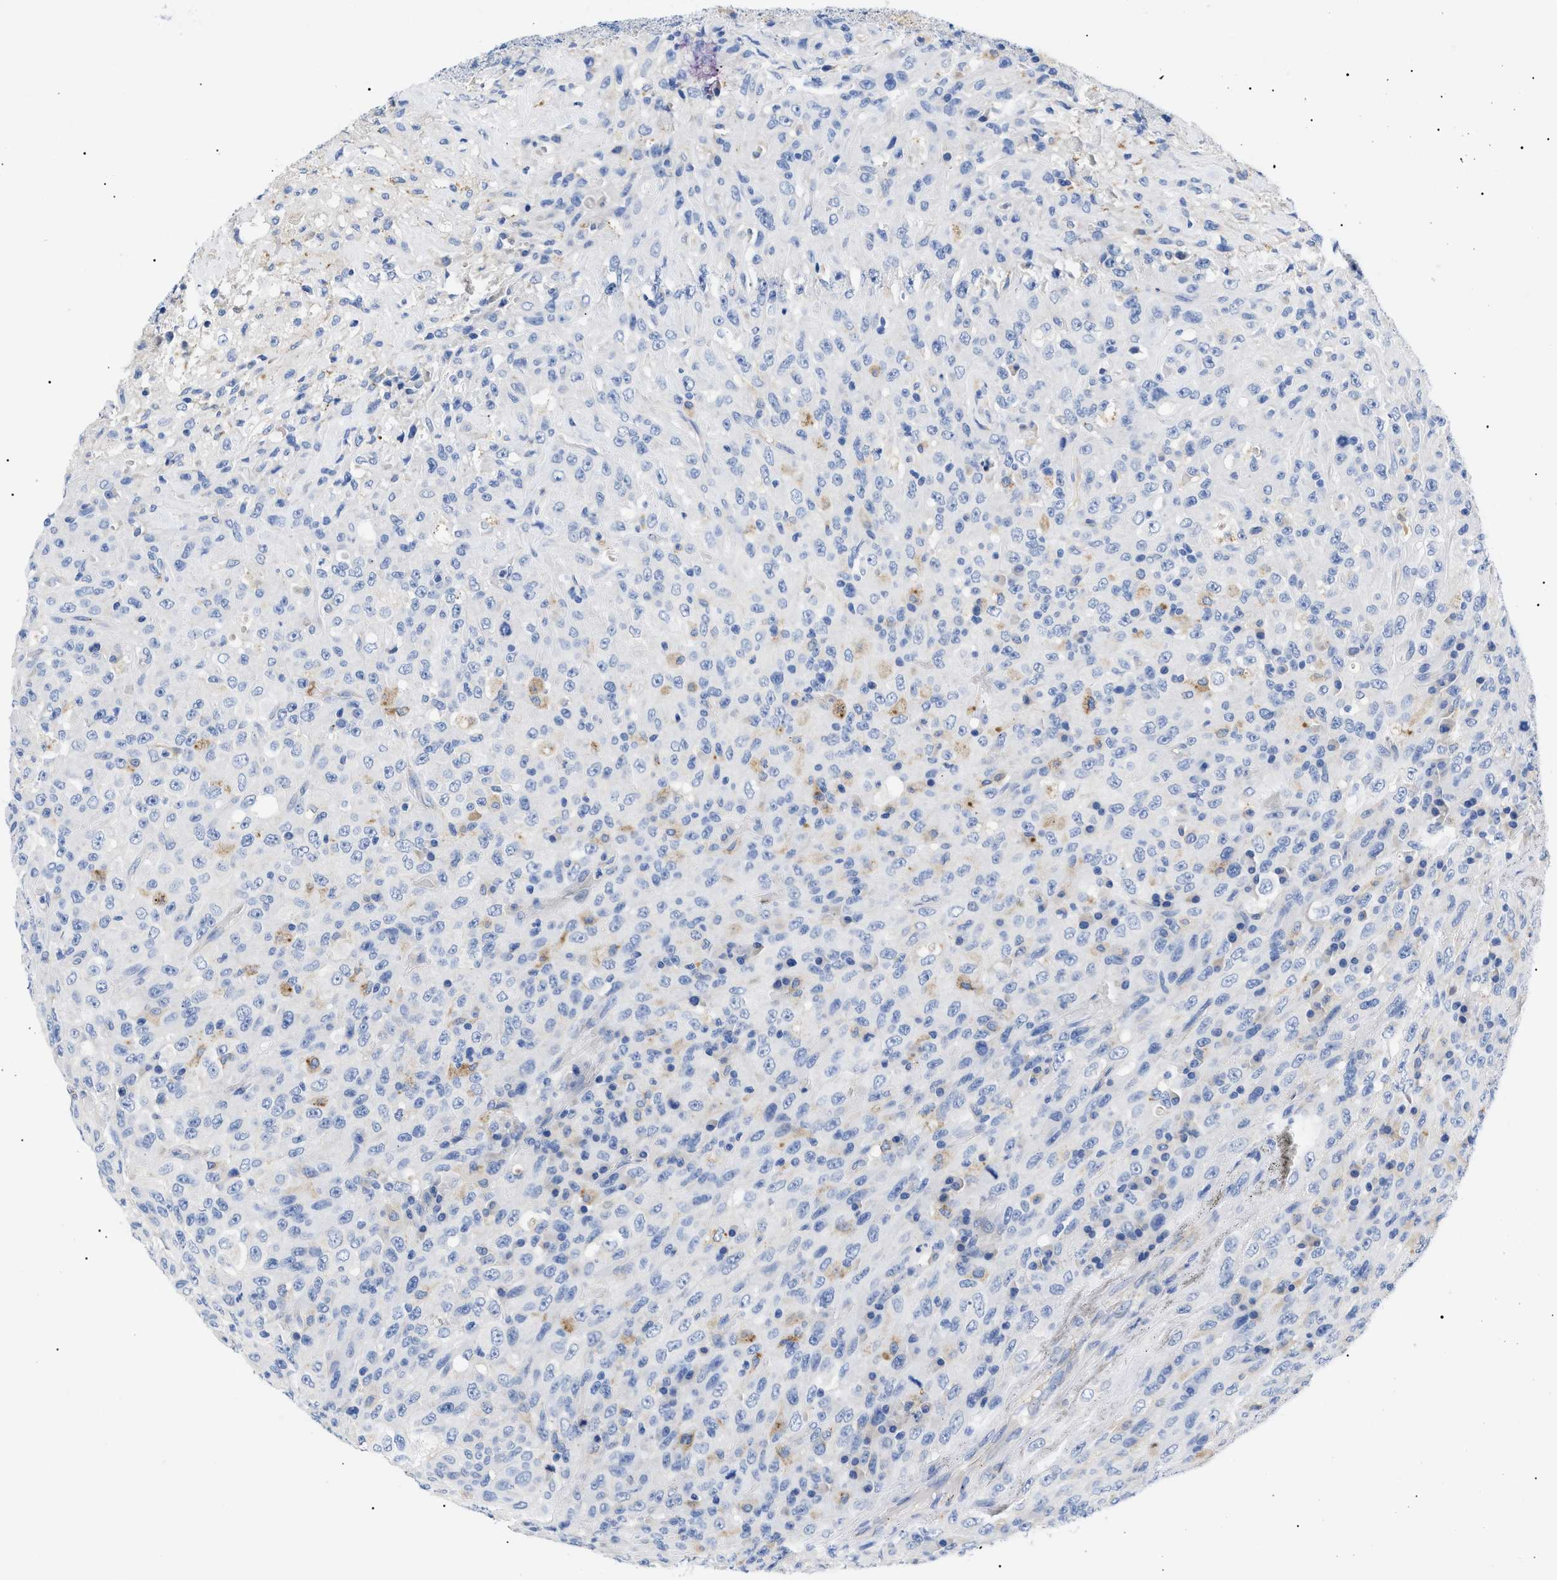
{"staining": {"intensity": "negative", "quantity": "none", "location": "none"}, "tissue": "urothelial cancer", "cell_type": "Tumor cells", "image_type": "cancer", "snomed": [{"axis": "morphology", "description": "Urothelial carcinoma, High grade"}, {"axis": "topography", "description": "Urinary bladder"}], "caption": "The immunohistochemistry histopathology image has no significant expression in tumor cells of high-grade urothelial carcinoma tissue. (DAB (3,3'-diaminobenzidine) IHC with hematoxylin counter stain).", "gene": "ACKR1", "patient": {"sex": "male", "age": 66}}